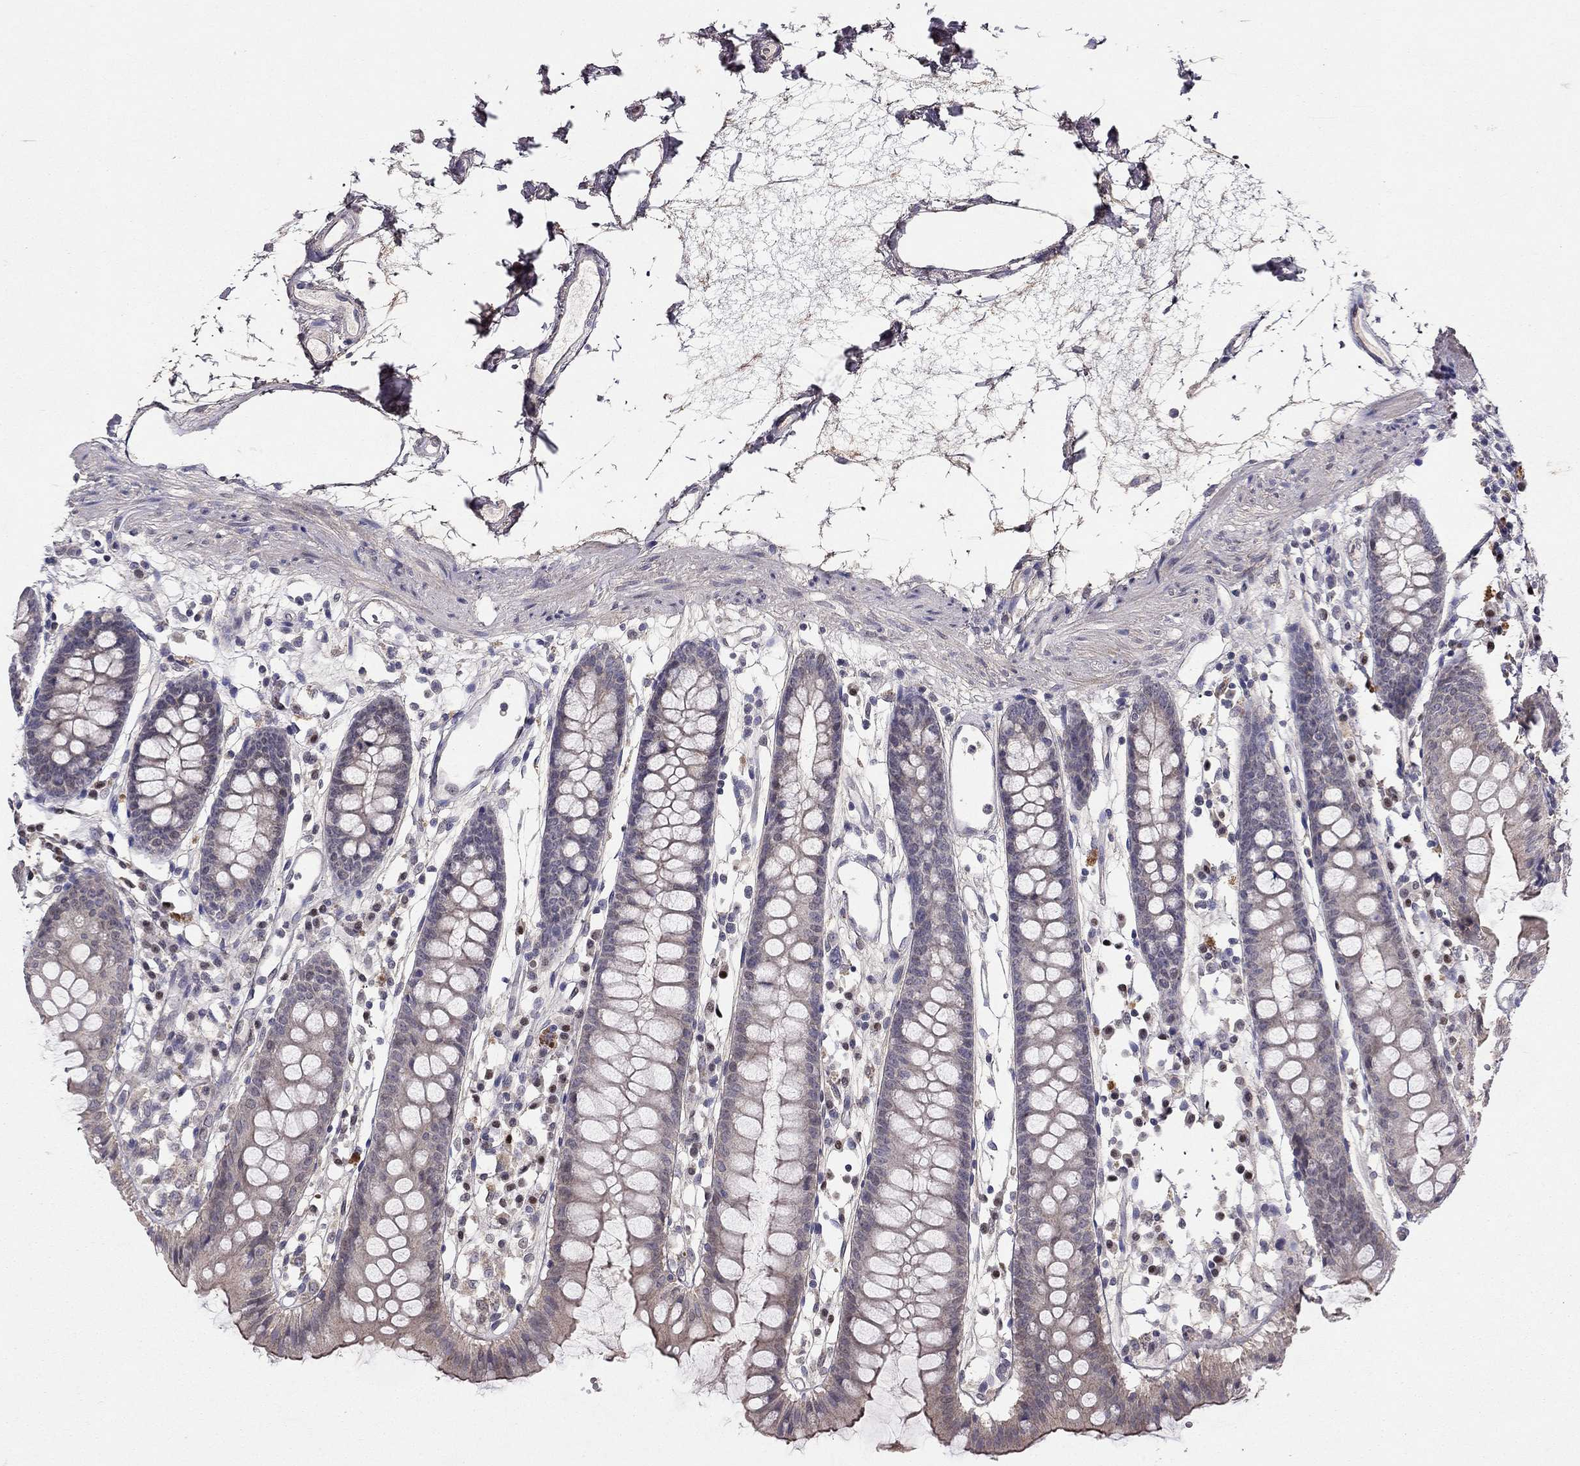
{"staining": {"intensity": "negative", "quantity": "none", "location": "none"}, "tissue": "colon", "cell_type": "Endothelial cells", "image_type": "normal", "snomed": [{"axis": "morphology", "description": "Normal tissue, NOS"}, {"axis": "topography", "description": "Colon"}], "caption": "A high-resolution micrograph shows immunohistochemistry (IHC) staining of unremarkable colon, which exhibits no significant staining in endothelial cells.", "gene": "ESR2", "patient": {"sex": "female", "age": 84}}